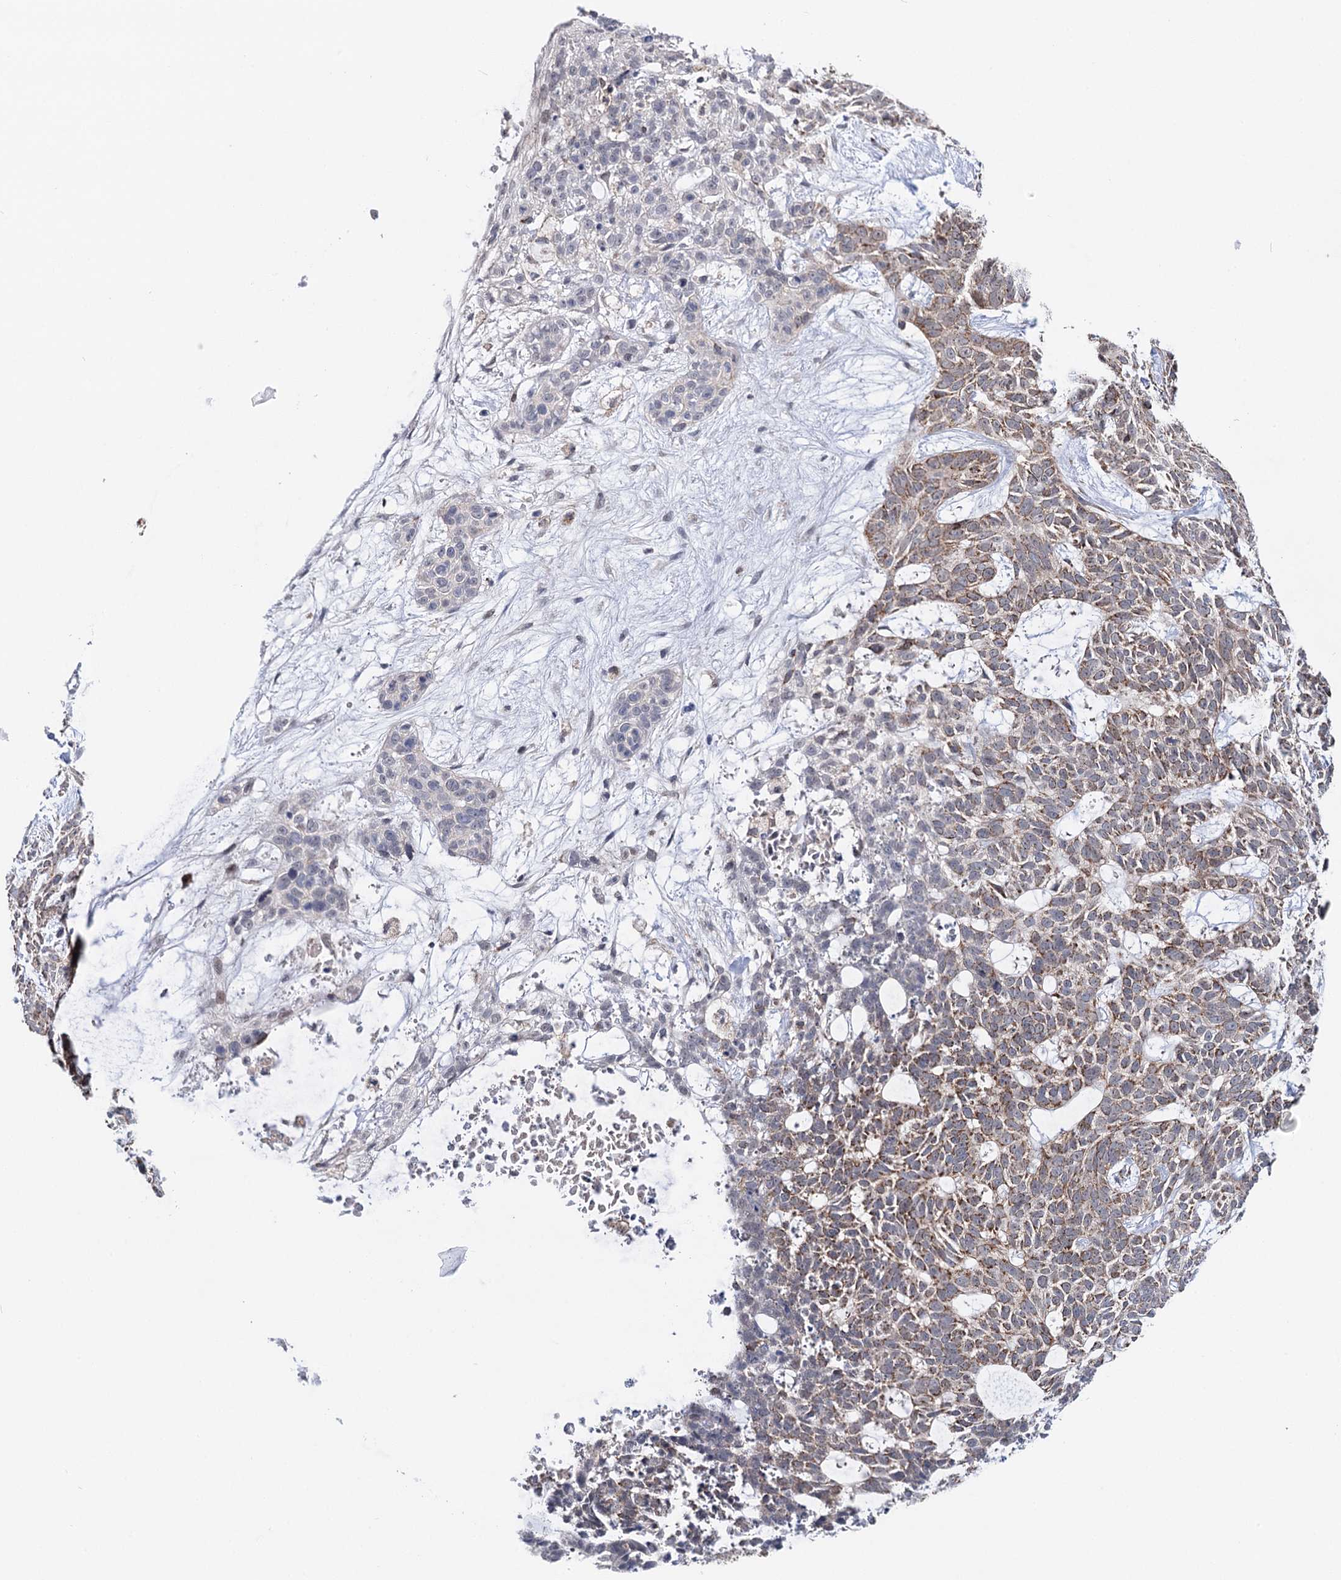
{"staining": {"intensity": "moderate", "quantity": ">75%", "location": "cytoplasmic/membranous"}, "tissue": "skin cancer", "cell_type": "Tumor cells", "image_type": "cancer", "snomed": [{"axis": "morphology", "description": "Basal cell carcinoma"}, {"axis": "topography", "description": "Skin"}], "caption": "Tumor cells demonstrate moderate cytoplasmic/membranous staining in about >75% of cells in skin basal cell carcinoma.", "gene": "SUCLA2", "patient": {"sex": "male", "age": 75}}